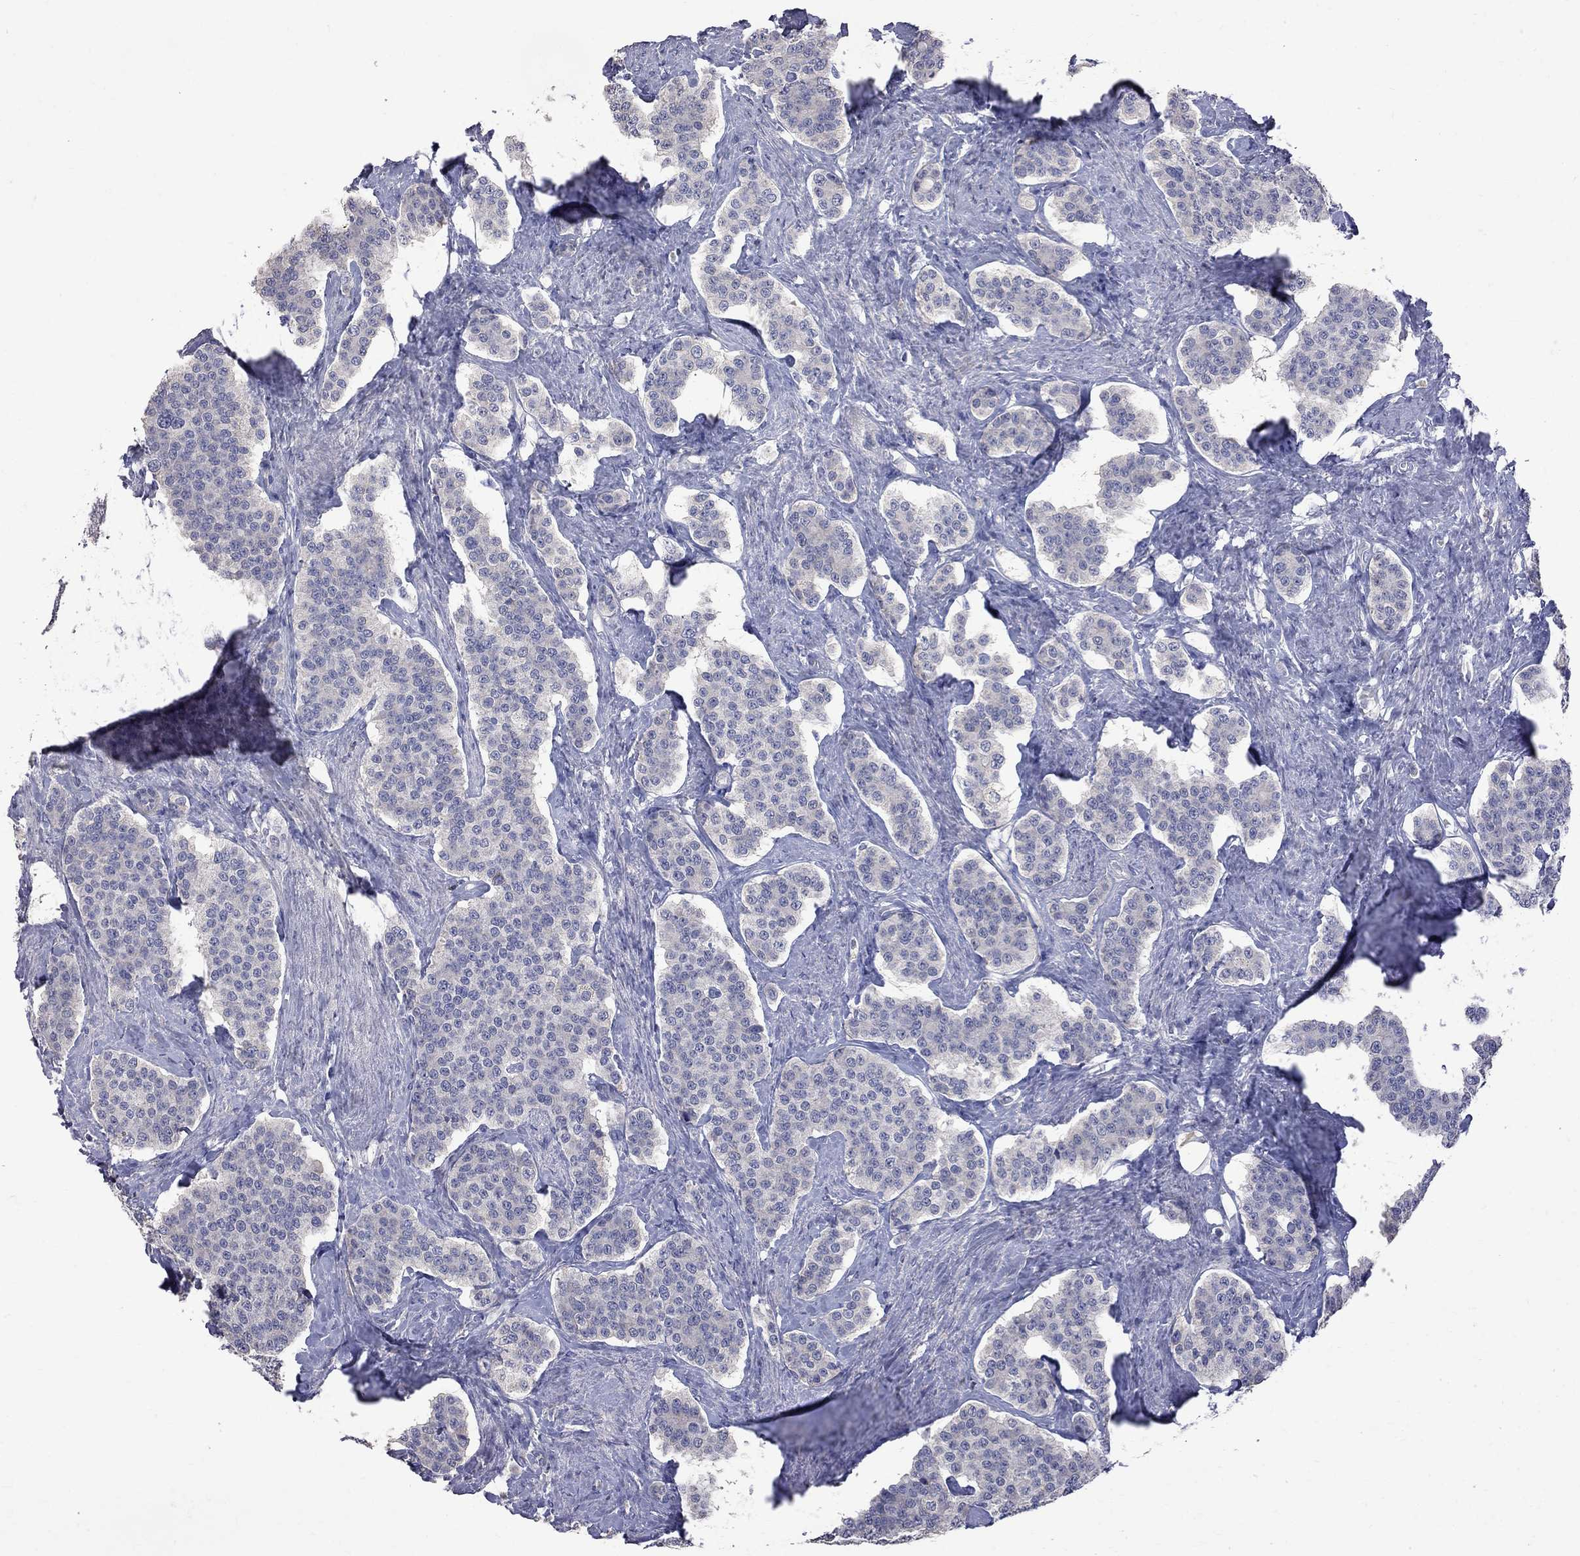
{"staining": {"intensity": "negative", "quantity": "none", "location": "none"}, "tissue": "carcinoid", "cell_type": "Tumor cells", "image_type": "cancer", "snomed": [{"axis": "morphology", "description": "Carcinoid, malignant, NOS"}, {"axis": "topography", "description": "Small intestine"}], "caption": "Carcinoid (malignant) was stained to show a protein in brown. There is no significant positivity in tumor cells. The staining is performed using DAB (3,3'-diaminobenzidine) brown chromogen with nuclei counter-stained in using hematoxylin.", "gene": "CKAP2", "patient": {"sex": "female", "age": 58}}